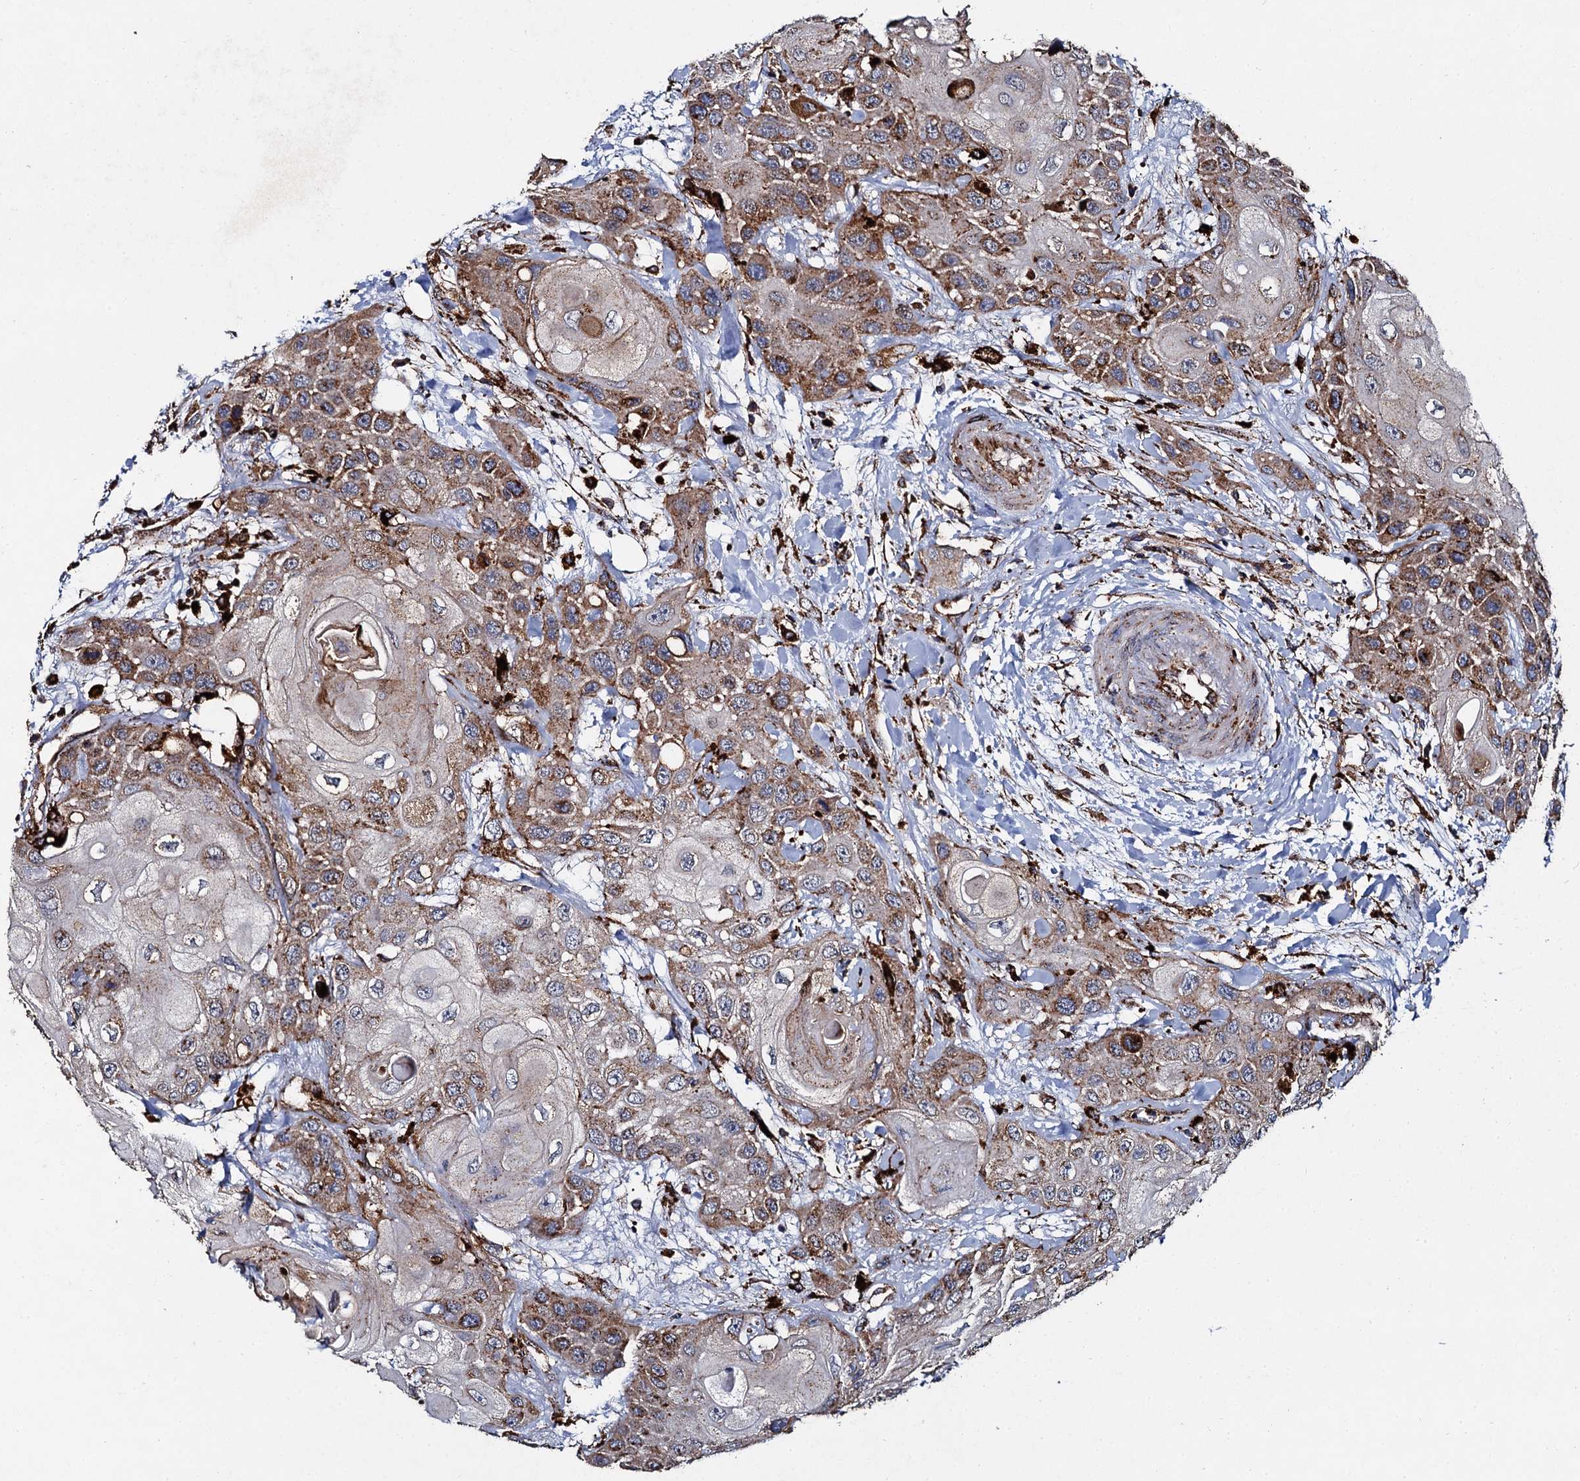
{"staining": {"intensity": "strong", "quantity": ">75%", "location": "cytoplasmic/membranous"}, "tissue": "head and neck cancer", "cell_type": "Tumor cells", "image_type": "cancer", "snomed": [{"axis": "morphology", "description": "Squamous cell carcinoma, NOS"}, {"axis": "topography", "description": "Head-Neck"}], "caption": "Immunohistochemical staining of head and neck cancer (squamous cell carcinoma) exhibits strong cytoplasmic/membranous protein positivity in approximately >75% of tumor cells. The protein of interest is stained brown, and the nuclei are stained in blue (DAB (3,3'-diaminobenzidine) IHC with brightfield microscopy, high magnification).", "gene": "GBA1", "patient": {"sex": "female", "age": 43}}